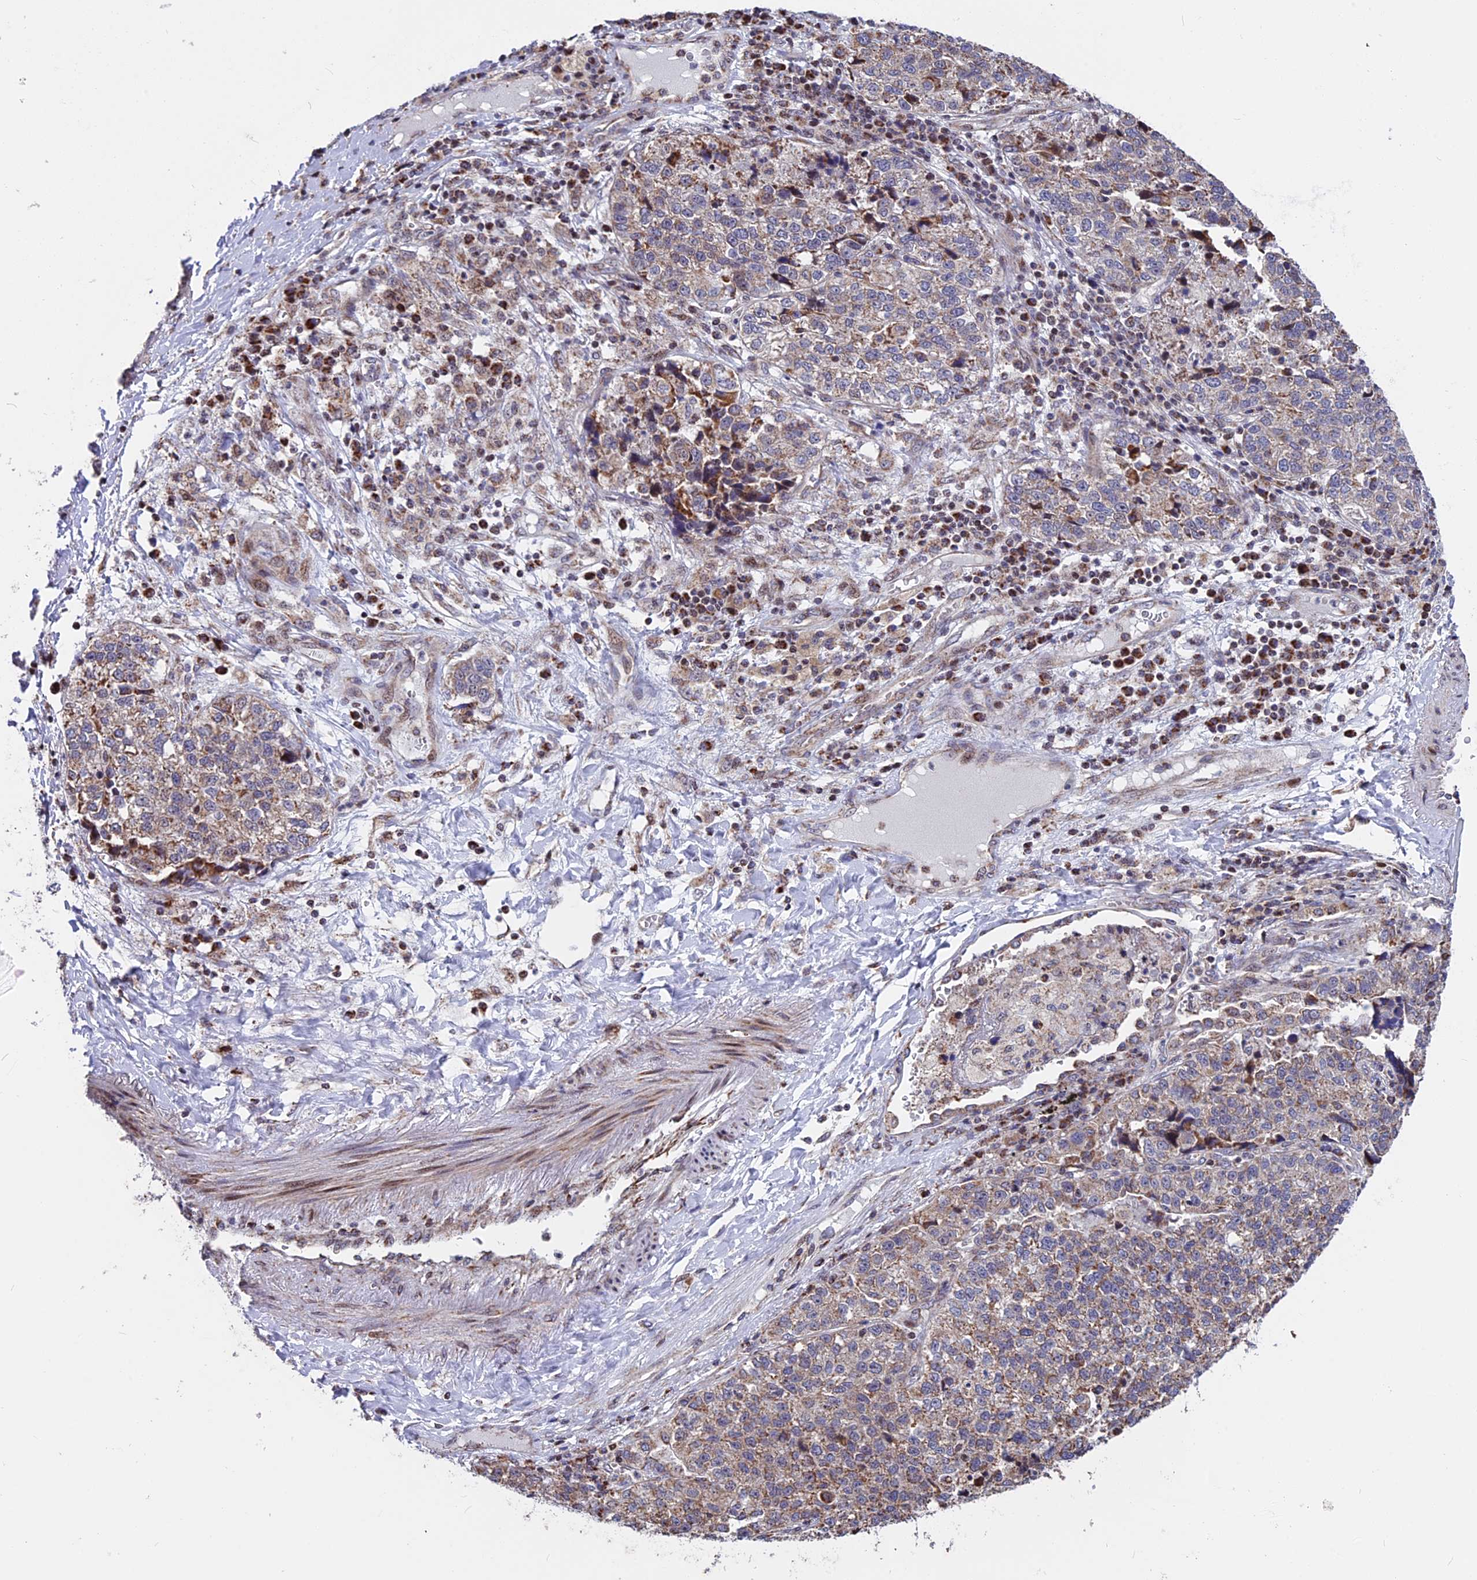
{"staining": {"intensity": "weak", "quantity": ">75%", "location": "cytoplasmic/membranous"}, "tissue": "lung cancer", "cell_type": "Tumor cells", "image_type": "cancer", "snomed": [{"axis": "morphology", "description": "Adenocarcinoma, NOS"}, {"axis": "topography", "description": "Lung"}], "caption": "This micrograph demonstrates immunohistochemistry staining of adenocarcinoma (lung), with low weak cytoplasmic/membranous expression in approximately >75% of tumor cells.", "gene": "FAM174C", "patient": {"sex": "male", "age": 49}}